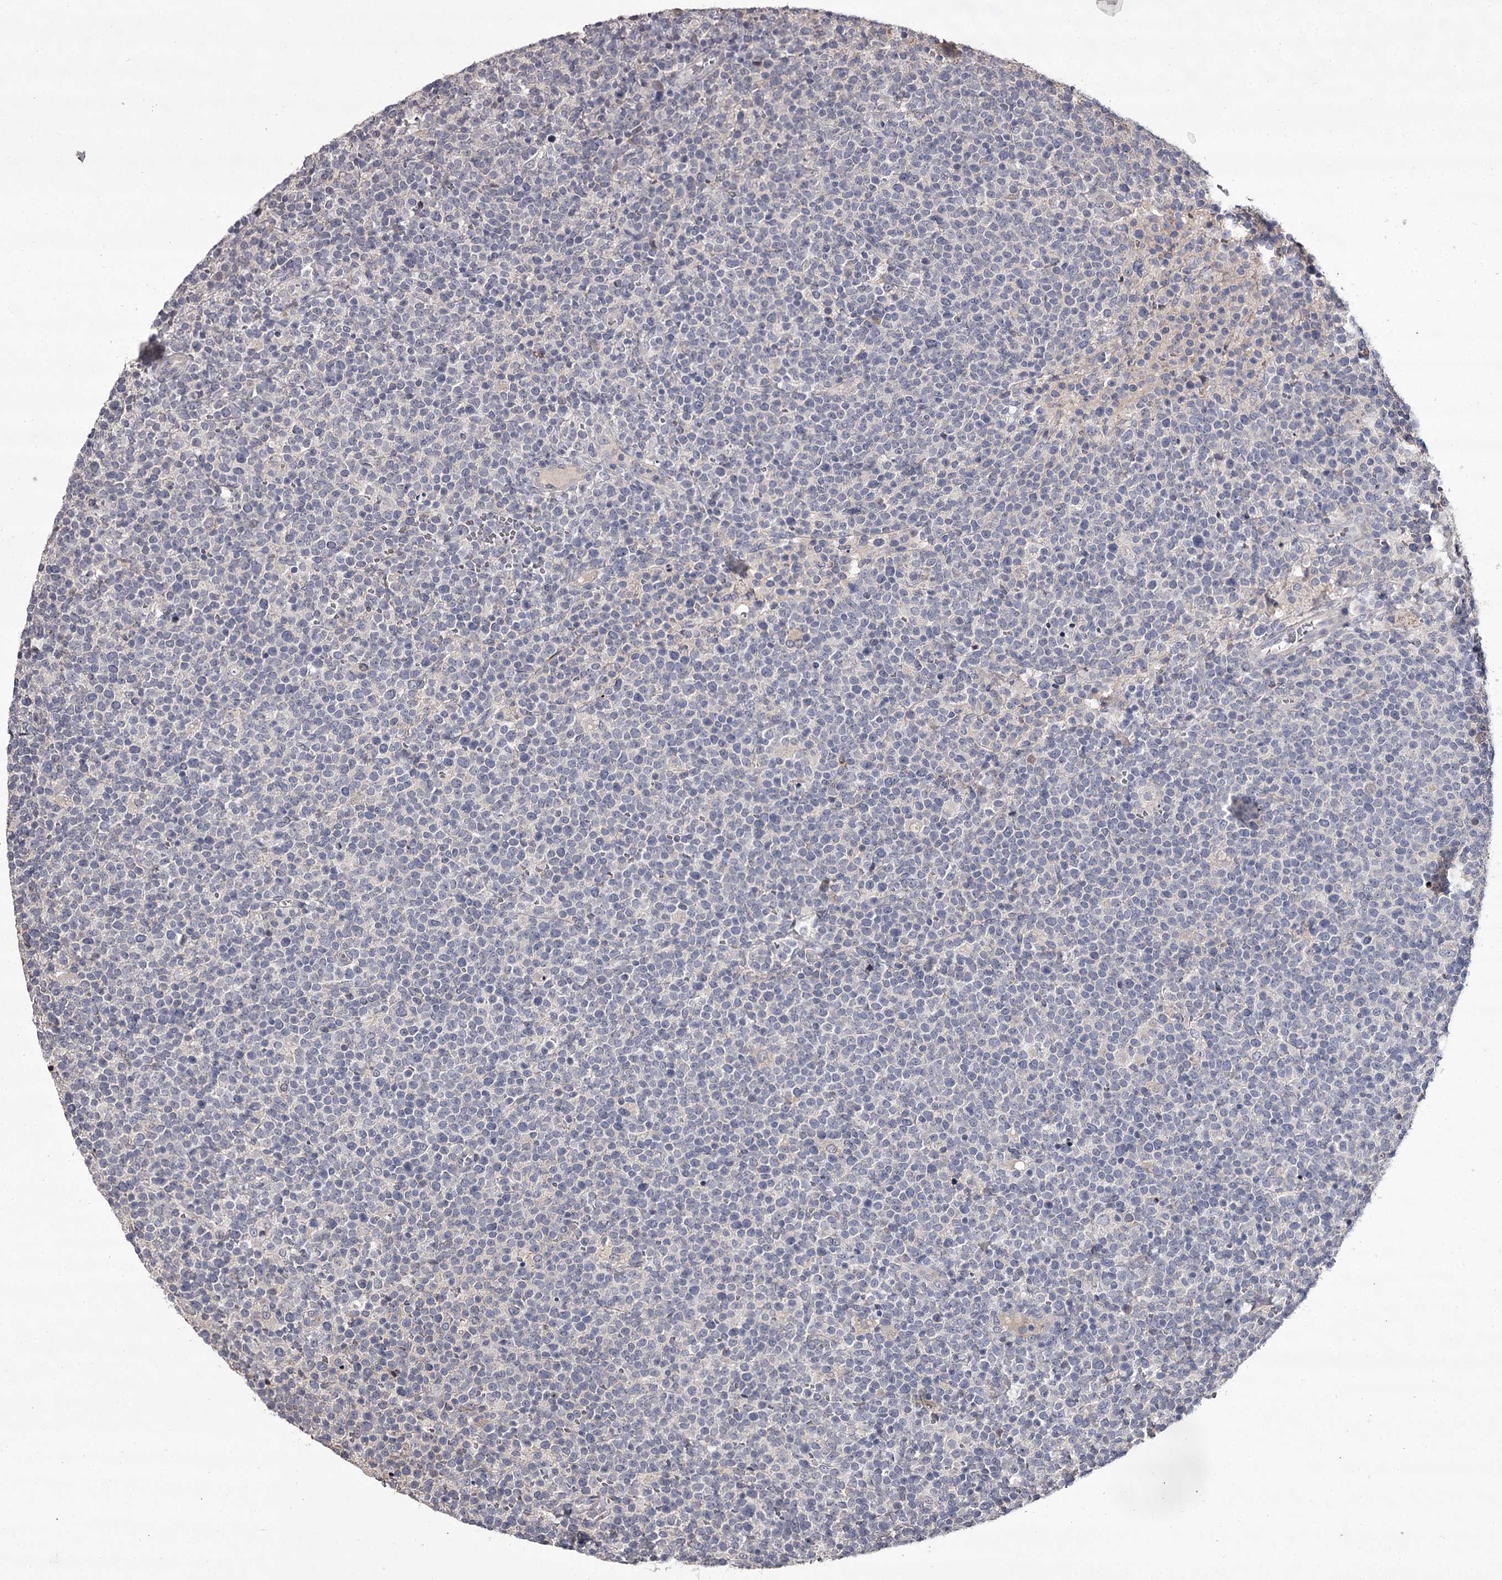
{"staining": {"intensity": "negative", "quantity": "none", "location": "none"}, "tissue": "lymphoma", "cell_type": "Tumor cells", "image_type": "cancer", "snomed": [{"axis": "morphology", "description": "Malignant lymphoma, non-Hodgkin's type, High grade"}, {"axis": "topography", "description": "Lymph node"}], "caption": "Immunohistochemical staining of lymphoma displays no significant expression in tumor cells.", "gene": "PRM2", "patient": {"sex": "male", "age": 61}}